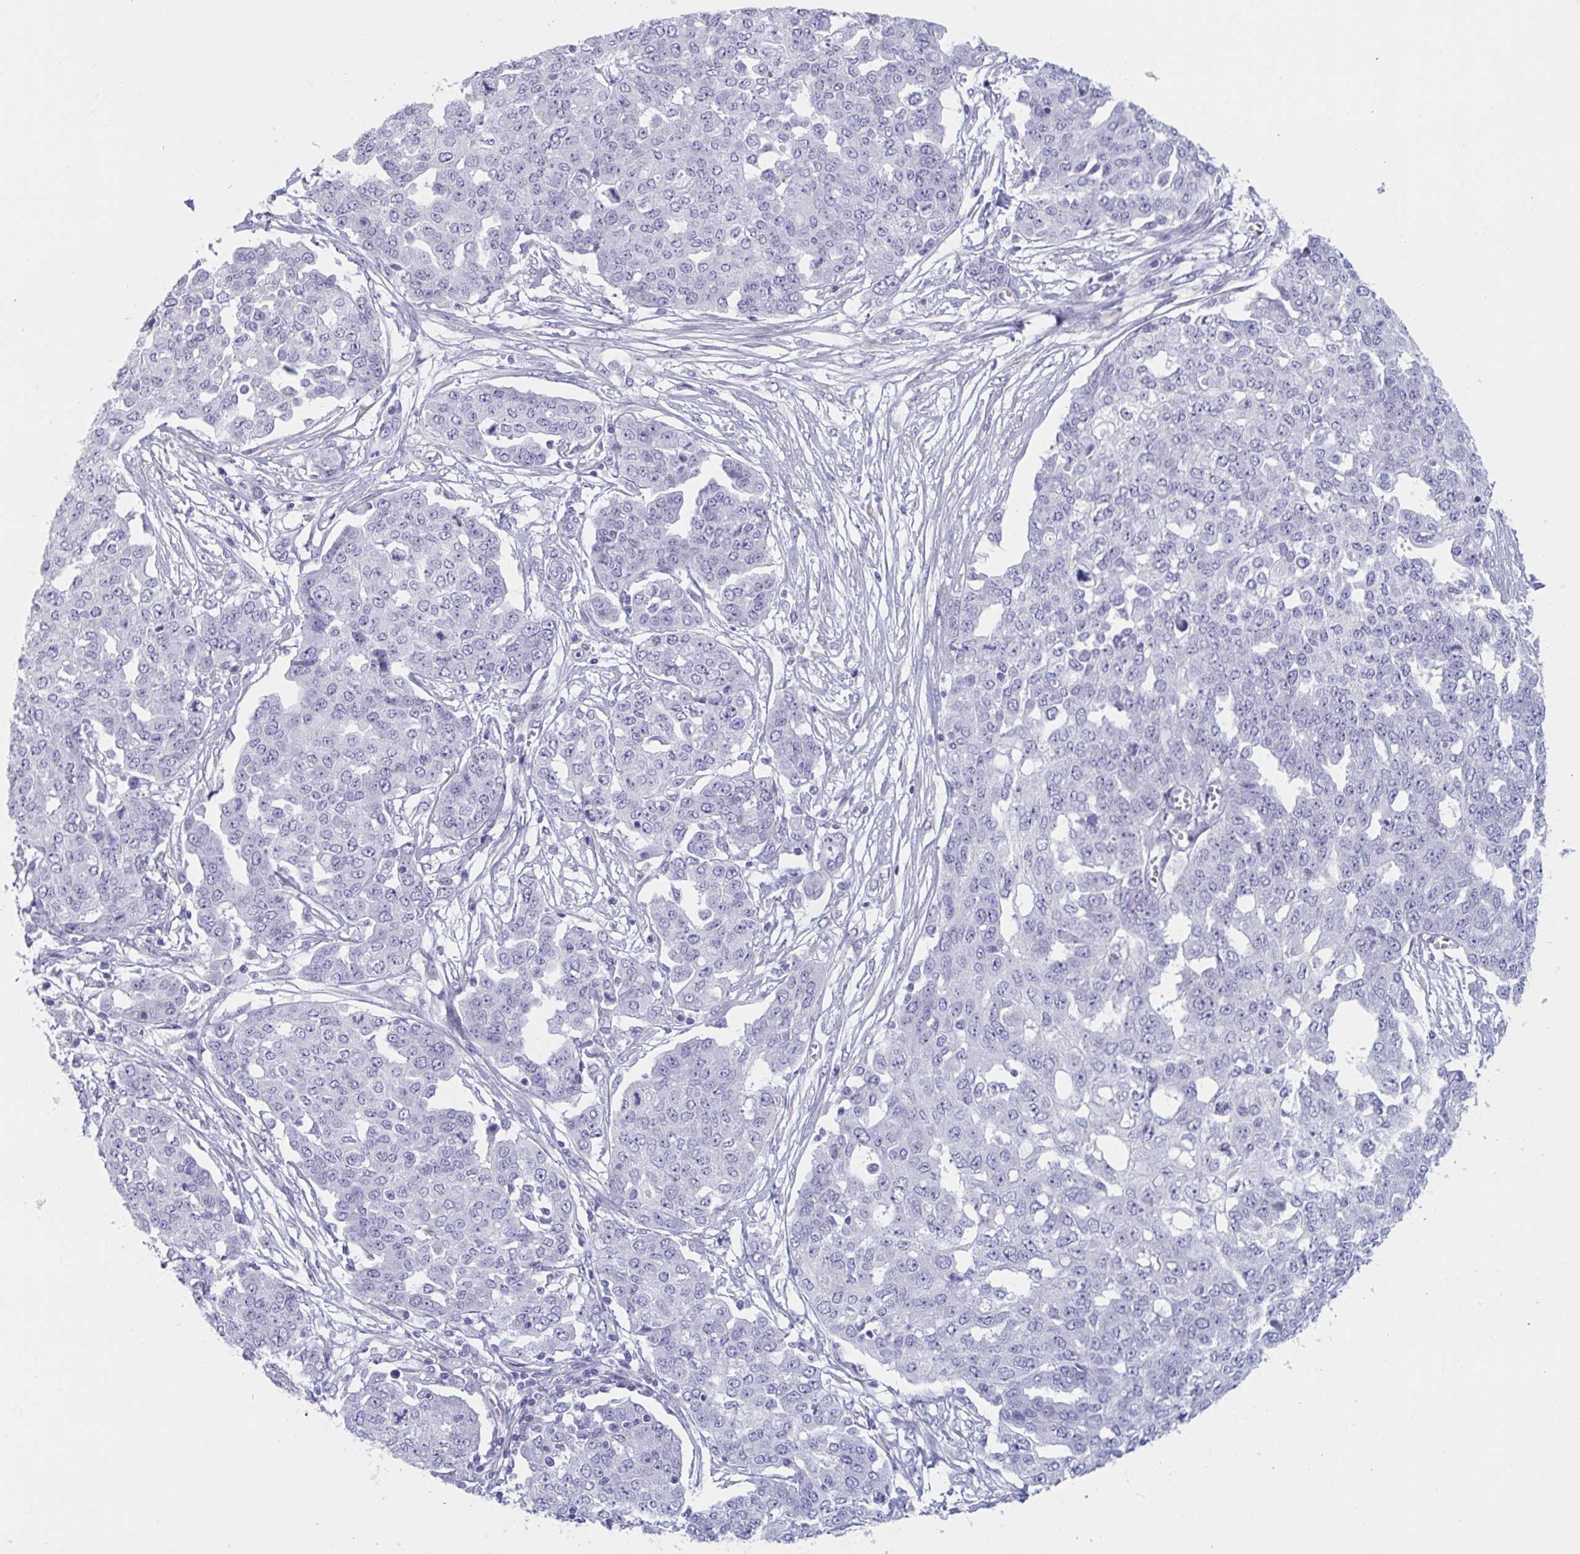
{"staining": {"intensity": "negative", "quantity": "none", "location": "none"}, "tissue": "ovarian cancer", "cell_type": "Tumor cells", "image_type": "cancer", "snomed": [{"axis": "morphology", "description": "Cystadenocarcinoma, serous, NOS"}, {"axis": "topography", "description": "Soft tissue"}, {"axis": "topography", "description": "Ovary"}], "caption": "This micrograph is of serous cystadenocarcinoma (ovarian) stained with IHC to label a protein in brown with the nuclei are counter-stained blue. There is no expression in tumor cells.", "gene": "HSD11B2", "patient": {"sex": "female", "age": 57}}